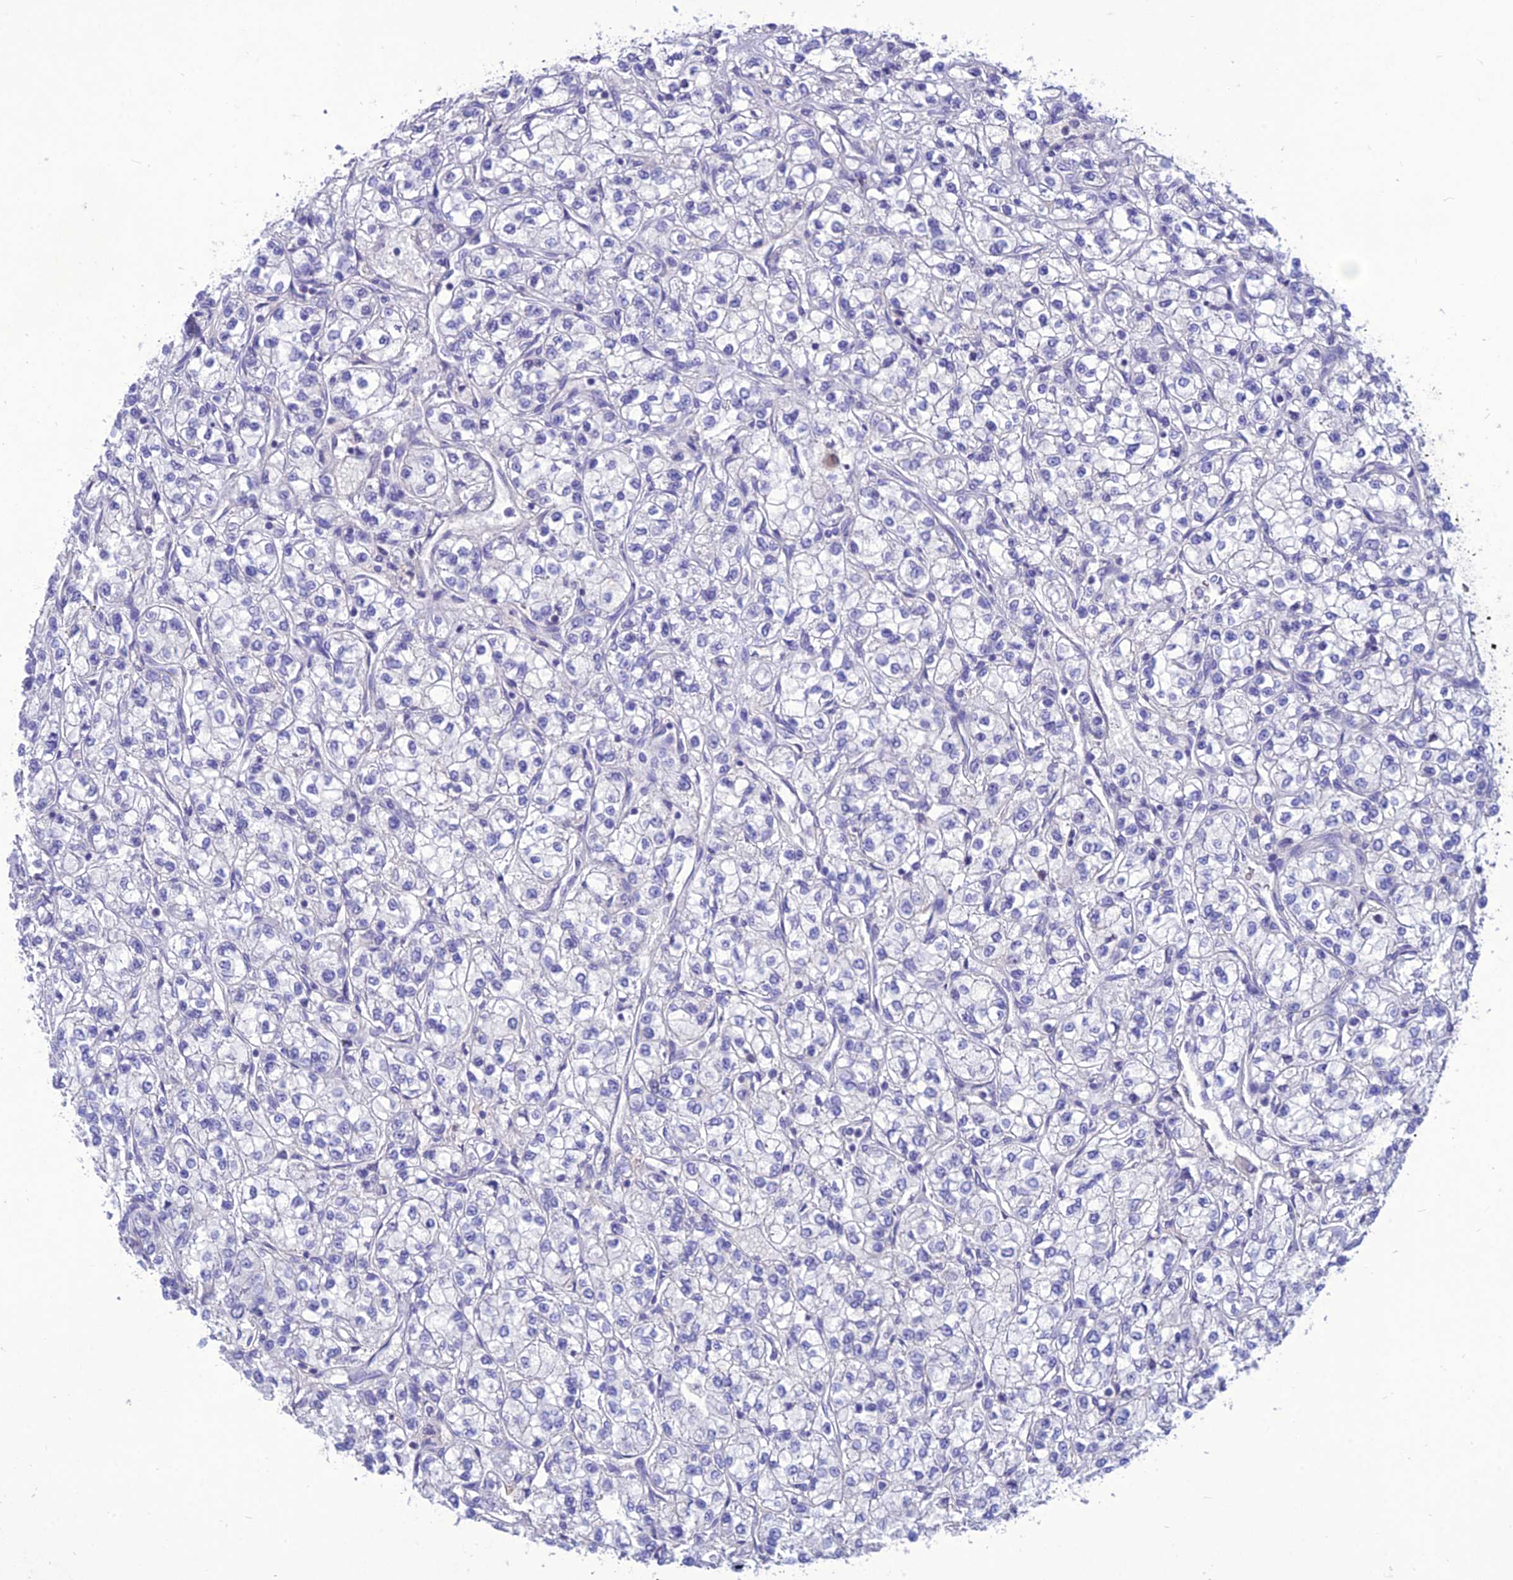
{"staining": {"intensity": "negative", "quantity": "none", "location": "none"}, "tissue": "renal cancer", "cell_type": "Tumor cells", "image_type": "cancer", "snomed": [{"axis": "morphology", "description": "Adenocarcinoma, NOS"}, {"axis": "topography", "description": "Kidney"}], "caption": "Human adenocarcinoma (renal) stained for a protein using immunohistochemistry (IHC) exhibits no staining in tumor cells.", "gene": "TEKT3", "patient": {"sex": "male", "age": 80}}